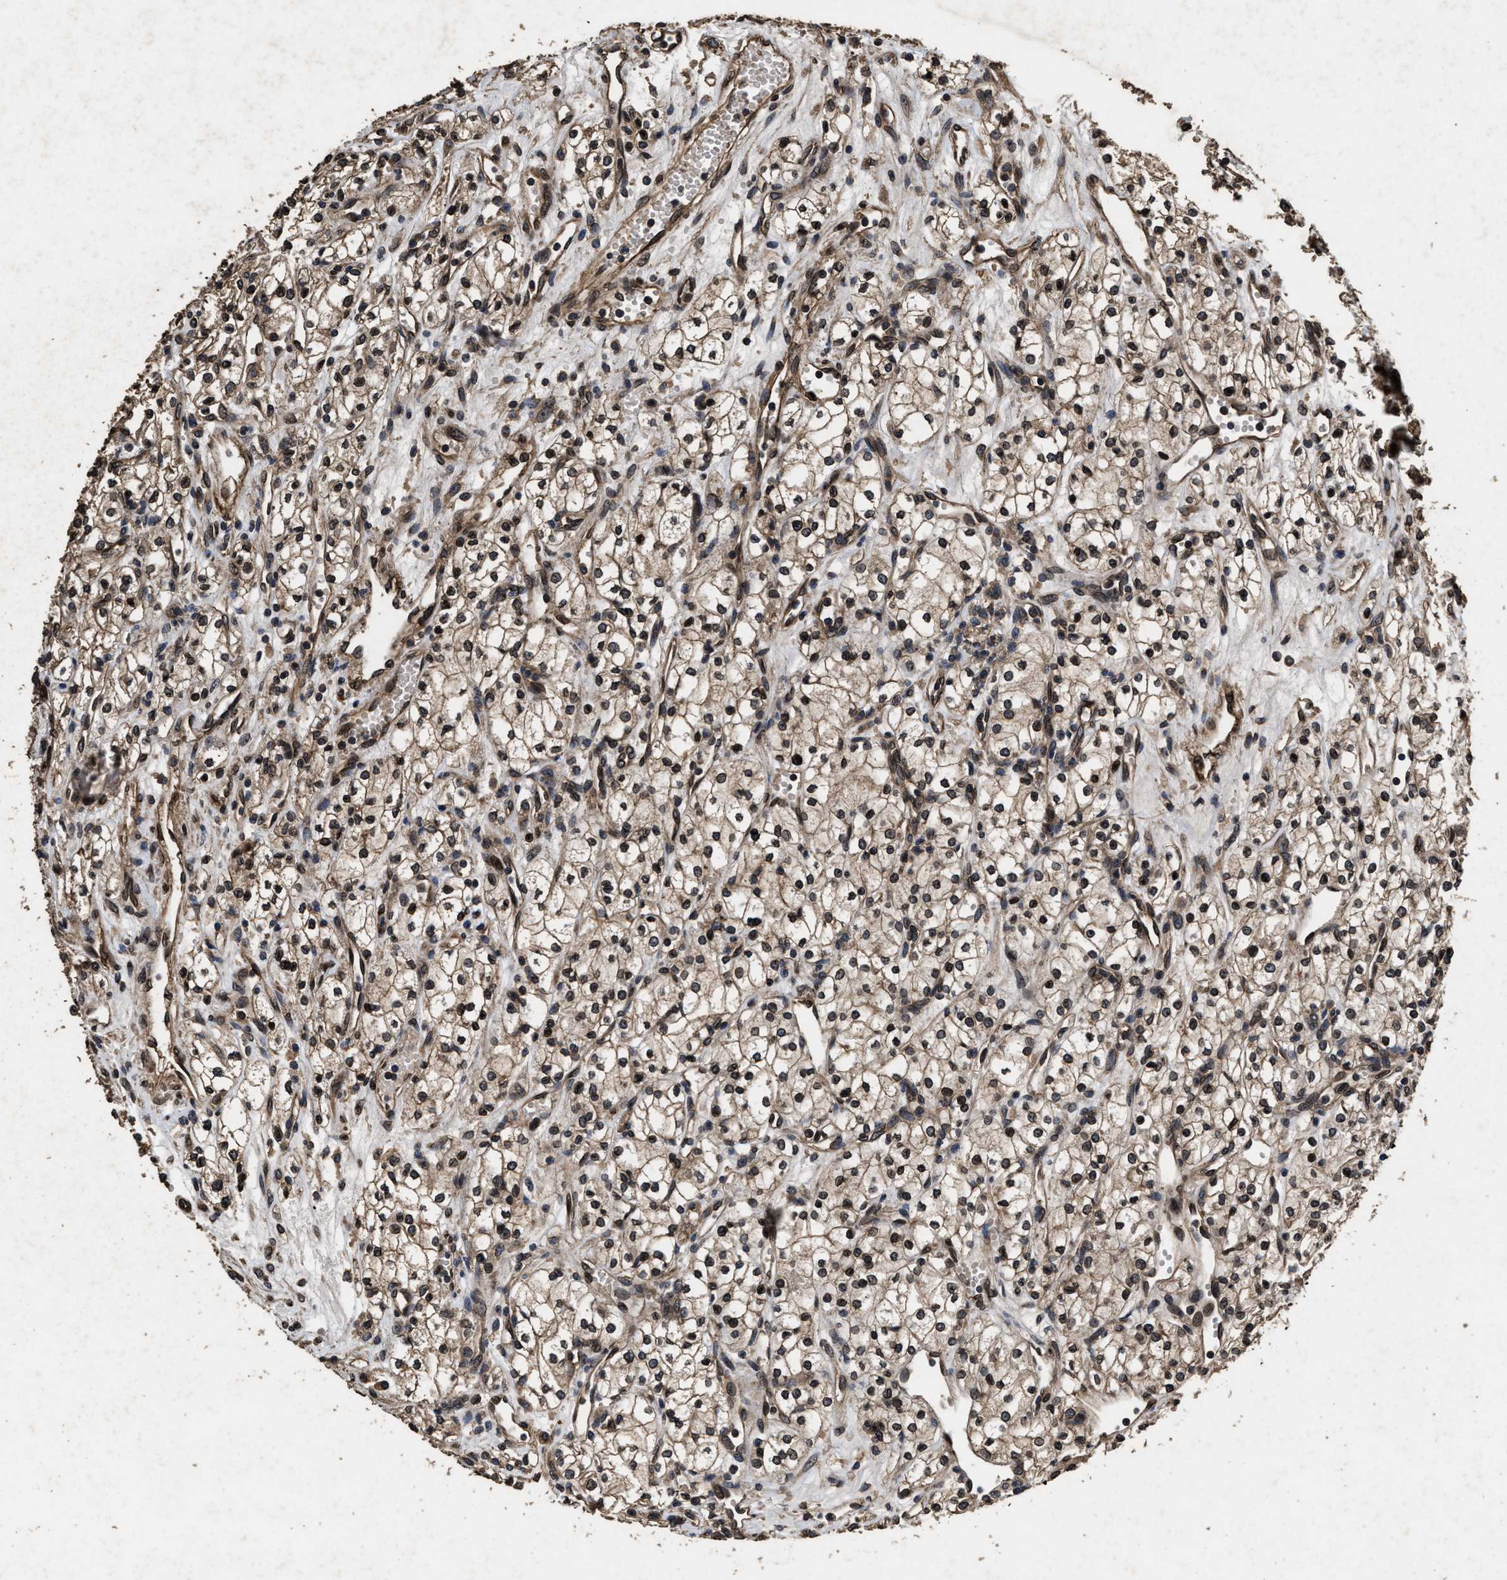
{"staining": {"intensity": "moderate", "quantity": ">75%", "location": "cytoplasmic/membranous,nuclear"}, "tissue": "renal cancer", "cell_type": "Tumor cells", "image_type": "cancer", "snomed": [{"axis": "morphology", "description": "Adenocarcinoma, NOS"}, {"axis": "topography", "description": "Kidney"}], "caption": "DAB (3,3'-diaminobenzidine) immunohistochemical staining of adenocarcinoma (renal) demonstrates moderate cytoplasmic/membranous and nuclear protein staining in about >75% of tumor cells. The staining is performed using DAB (3,3'-diaminobenzidine) brown chromogen to label protein expression. The nuclei are counter-stained blue using hematoxylin.", "gene": "ACCS", "patient": {"sex": "male", "age": 59}}